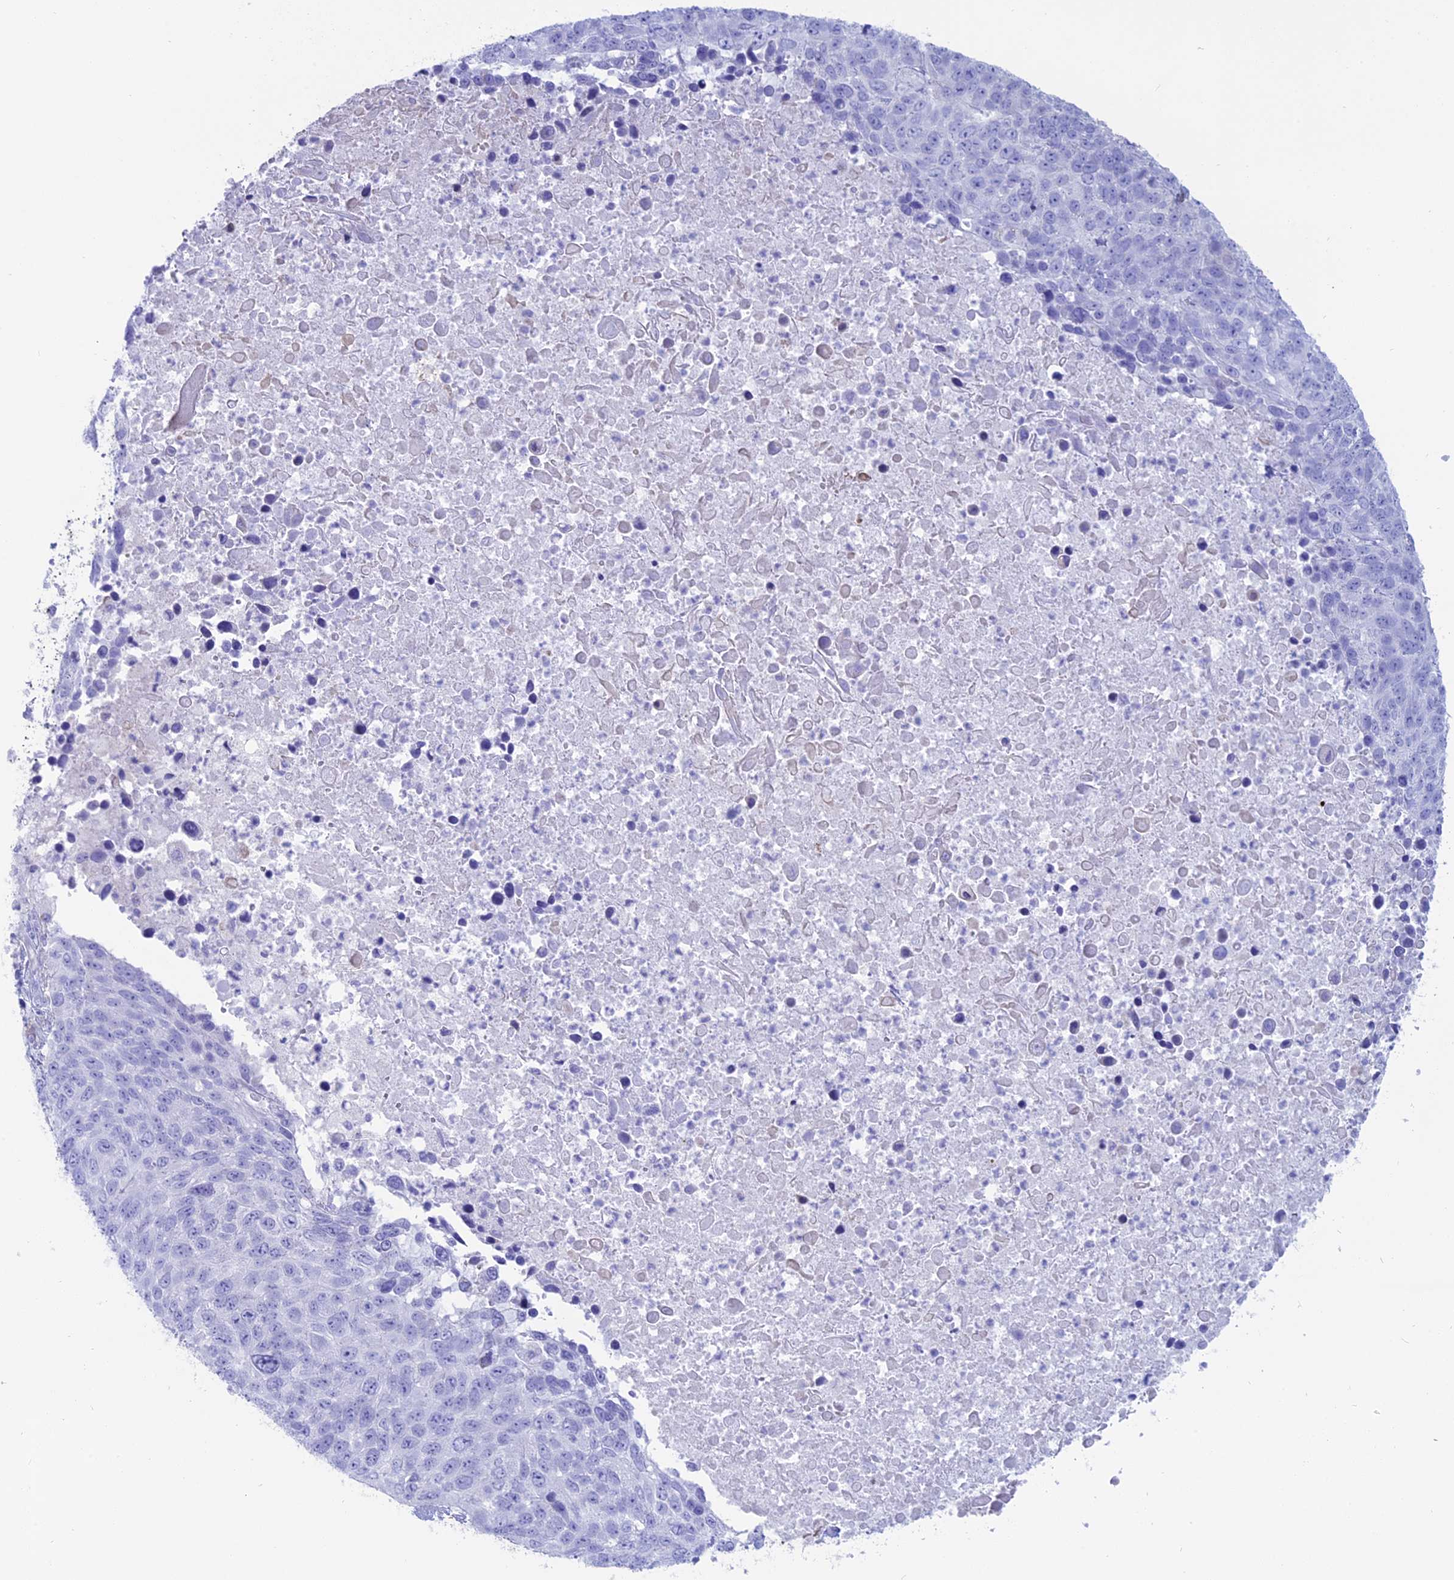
{"staining": {"intensity": "negative", "quantity": "none", "location": "none"}, "tissue": "lung cancer", "cell_type": "Tumor cells", "image_type": "cancer", "snomed": [{"axis": "morphology", "description": "Normal tissue, NOS"}, {"axis": "morphology", "description": "Squamous cell carcinoma, NOS"}, {"axis": "topography", "description": "Lymph node"}, {"axis": "topography", "description": "Lung"}], "caption": "This is an IHC photomicrograph of lung cancer (squamous cell carcinoma). There is no expression in tumor cells.", "gene": "OR2AE1", "patient": {"sex": "male", "age": 66}}